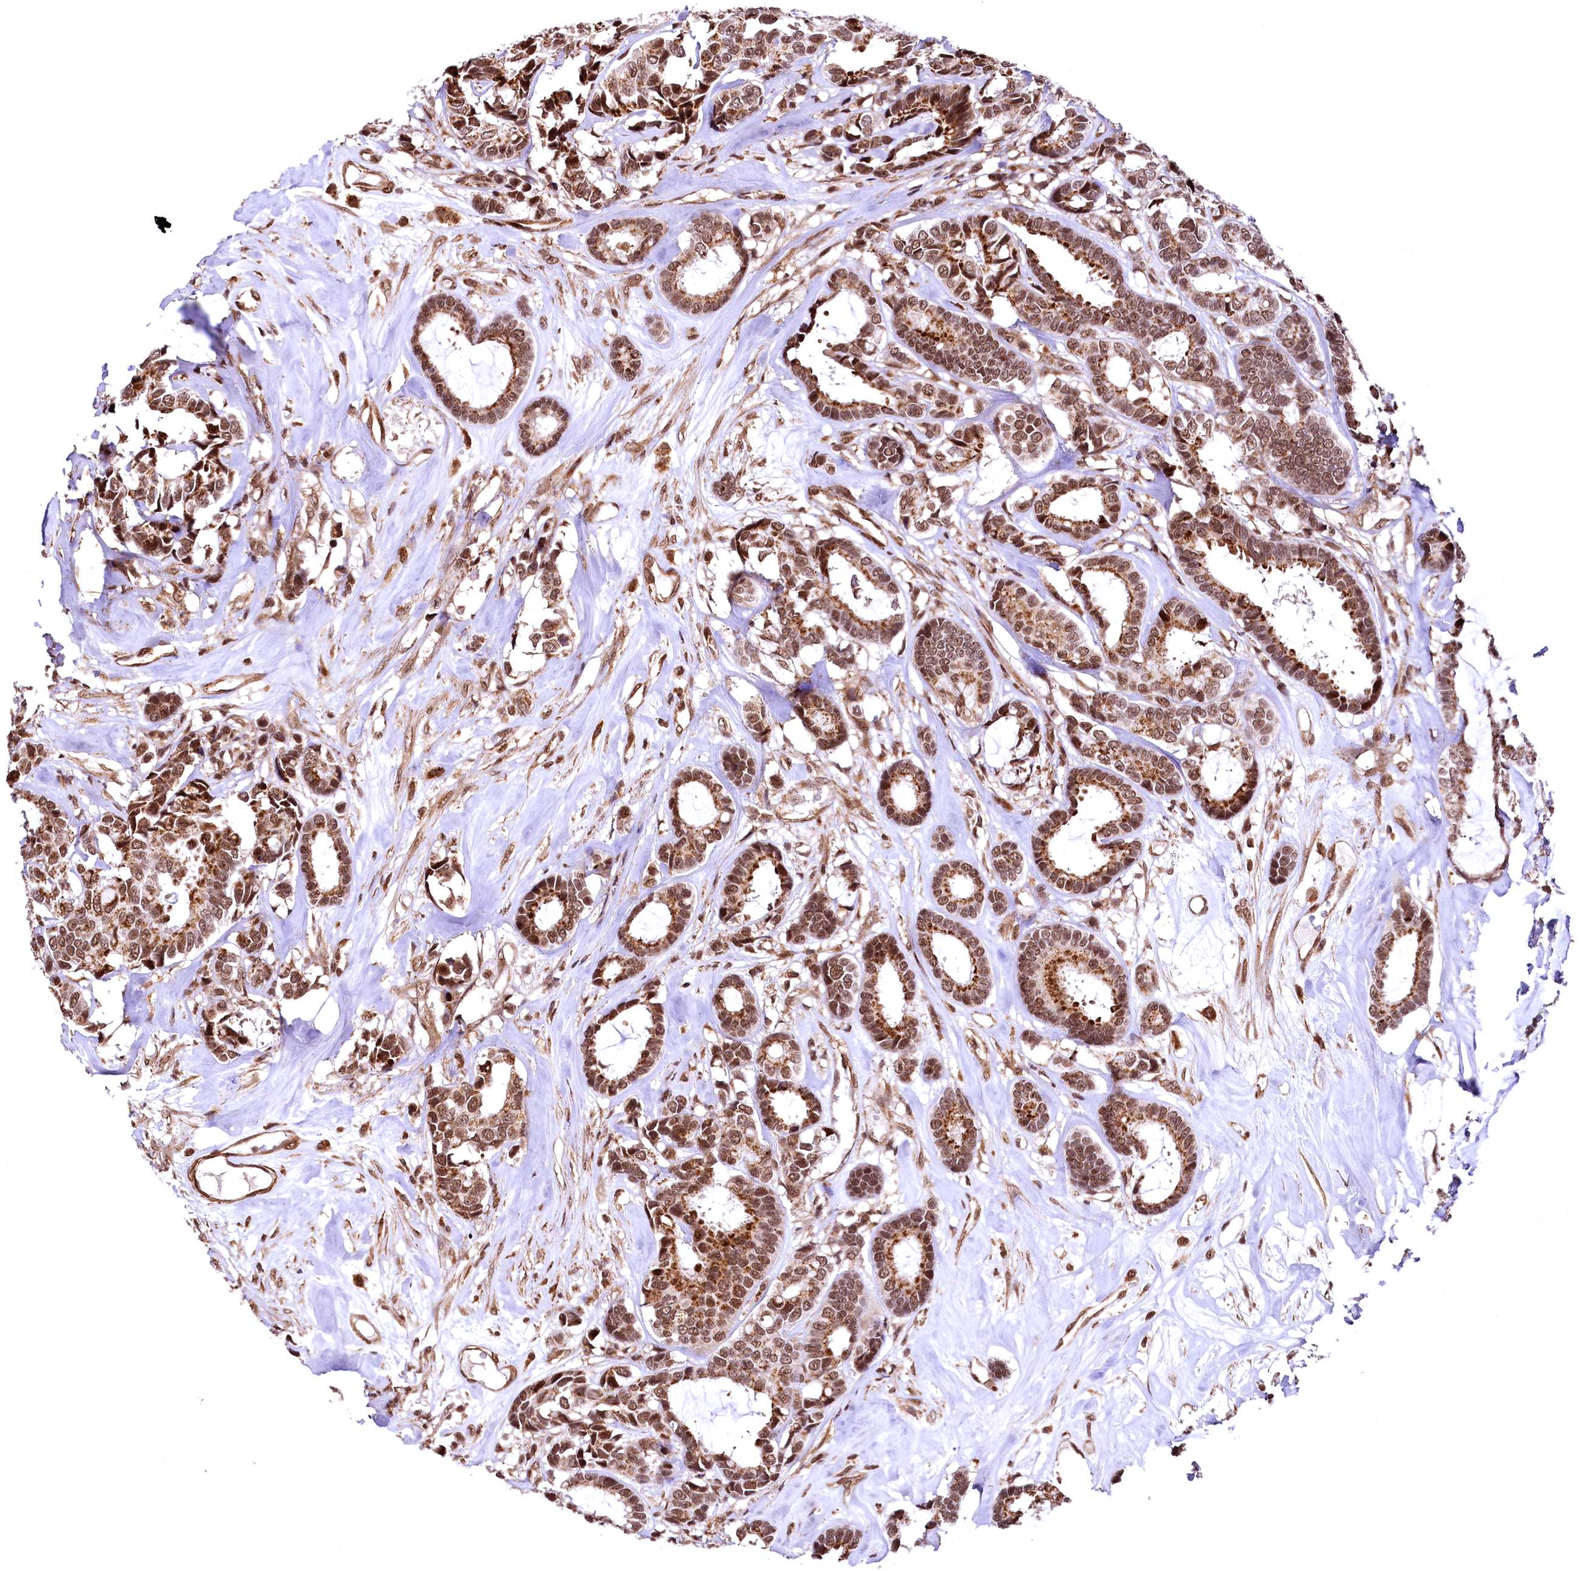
{"staining": {"intensity": "moderate", "quantity": ">75%", "location": "cytoplasmic/membranous,nuclear"}, "tissue": "breast cancer", "cell_type": "Tumor cells", "image_type": "cancer", "snomed": [{"axis": "morphology", "description": "Duct carcinoma"}, {"axis": "topography", "description": "Breast"}], "caption": "Brown immunohistochemical staining in breast cancer (invasive ductal carcinoma) shows moderate cytoplasmic/membranous and nuclear positivity in approximately >75% of tumor cells.", "gene": "PDS5B", "patient": {"sex": "female", "age": 87}}